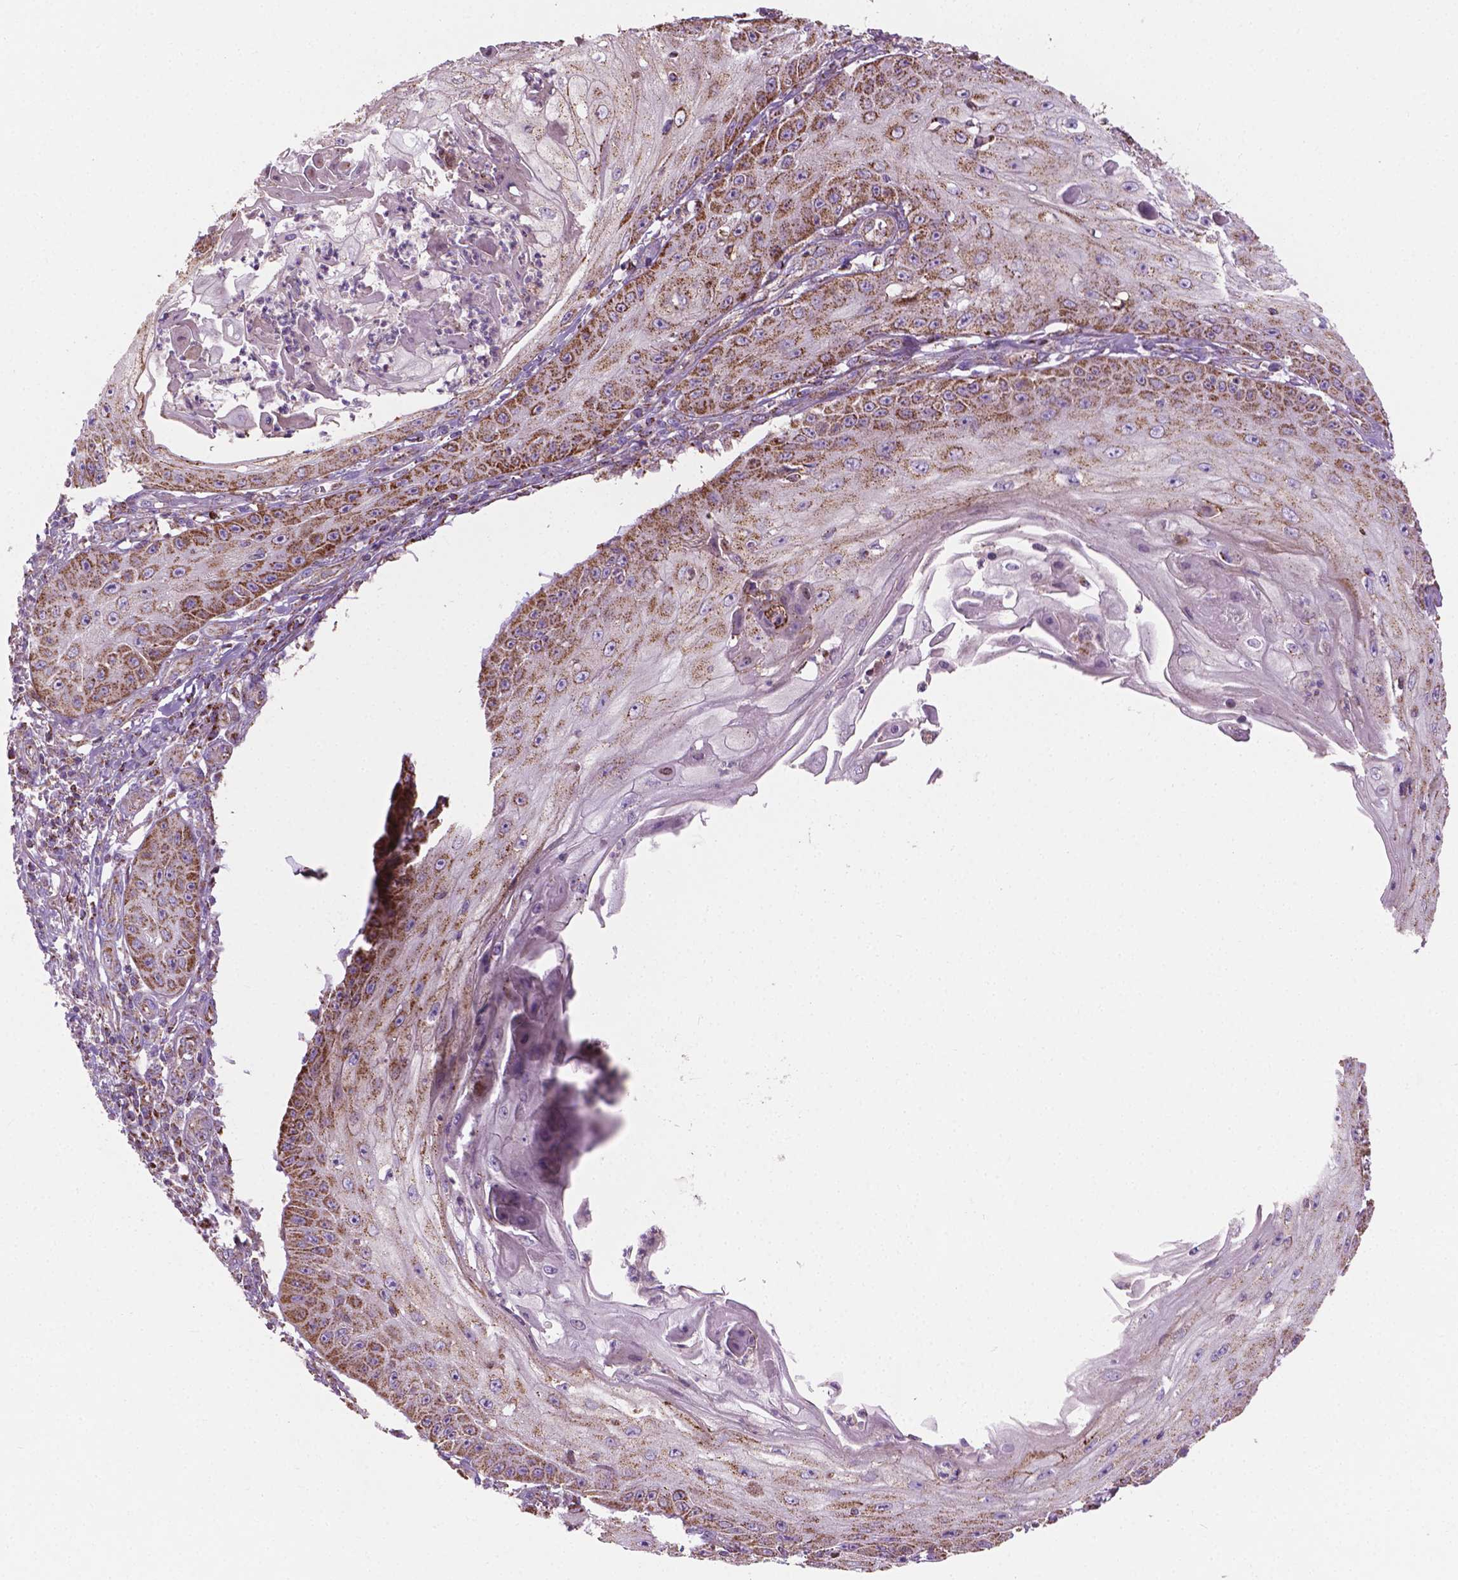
{"staining": {"intensity": "moderate", "quantity": ">75%", "location": "cytoplasmic/membranous"}, "tissue": "skin cancer", "cell_type": "Tumor cells", "image_type": "cancer", "snomed": [{"axis": "morphology", "description": "Squamous cell carcinoma, NOS"}, {"axis": "topography", "description": "Skin"}], "caption": "This photomicrograph shows skin cancer stained with IHC to label a protein in brown. The cytoplasmic/membranous of tumor cells show moderate positivity for the protein. Nuclei are counter-stained blue.", "gene": "PIBF1", "patient": {"sex": "male", "age": 70}}